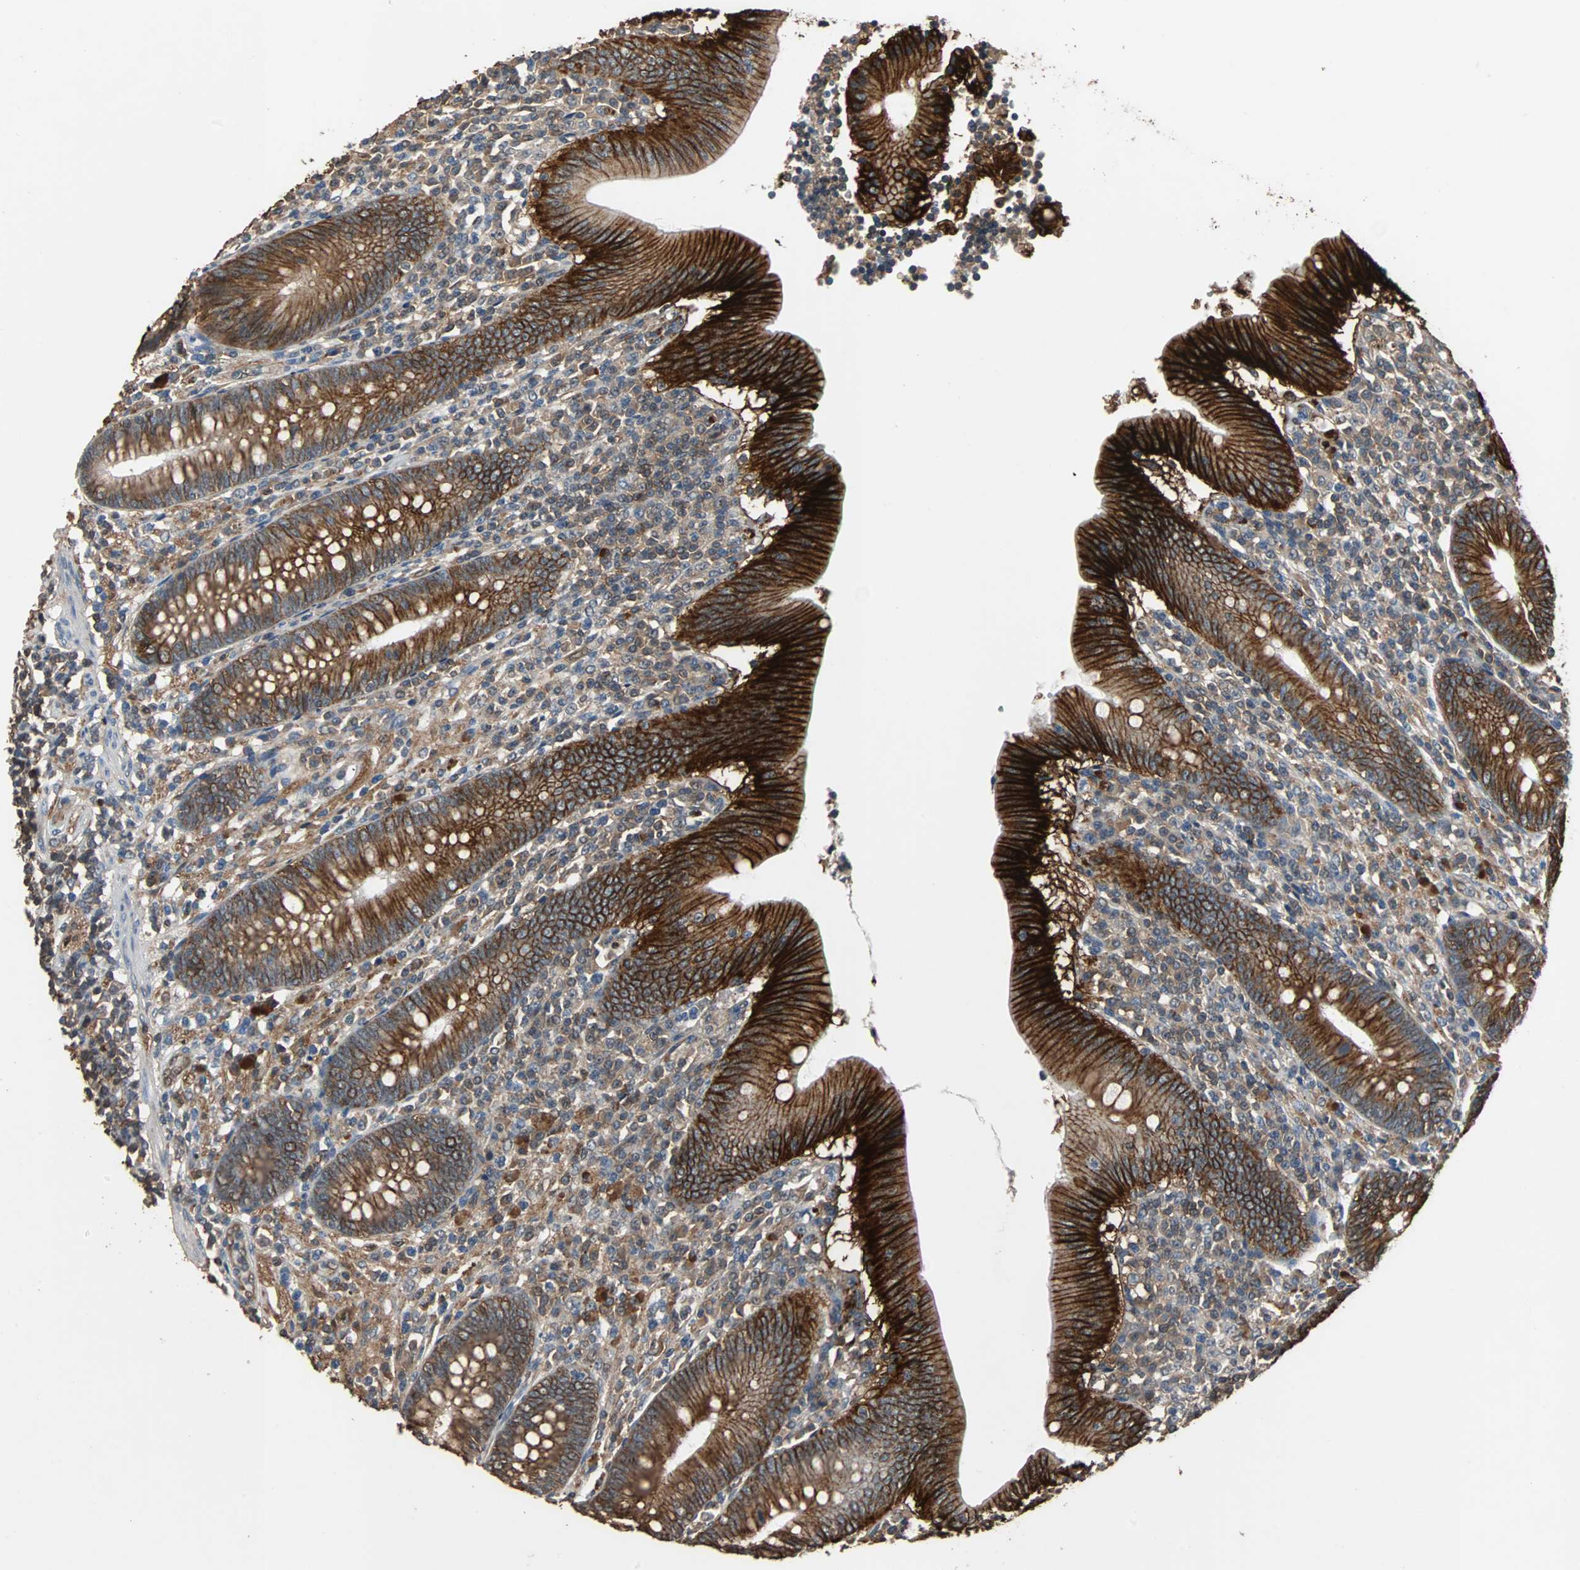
{"staining": {"intensity": "strong", "quantity": ">75%", "location": "cytoplasmic/membranous"}, "tissue": "appendix", "cell_type": "Glandular cells", "image_type": "normal", "snomed": [{"axis": "morphology", "description": "Normal tissue, NOS"}, {"axis": "morphology", "description": "Inflammation, NOS"}, {"axis": "topography", "description": "Appendix"}], "caption": "Immunohistochemistry staining of unremarkable appendix, which displays high levels of strong cytoplasmic/membranous staining in approximately >75% of glandular cells indicating strong cytoplasmic/membranous protein staining. The staining was performed using DAB (3,3'-diaminobenzidine) (brown) for protein detection and nuclei were counterstained in hematoxylin (blue).", "gene": "NDRG1", "patient": {"sex": "male", "age": 46}}